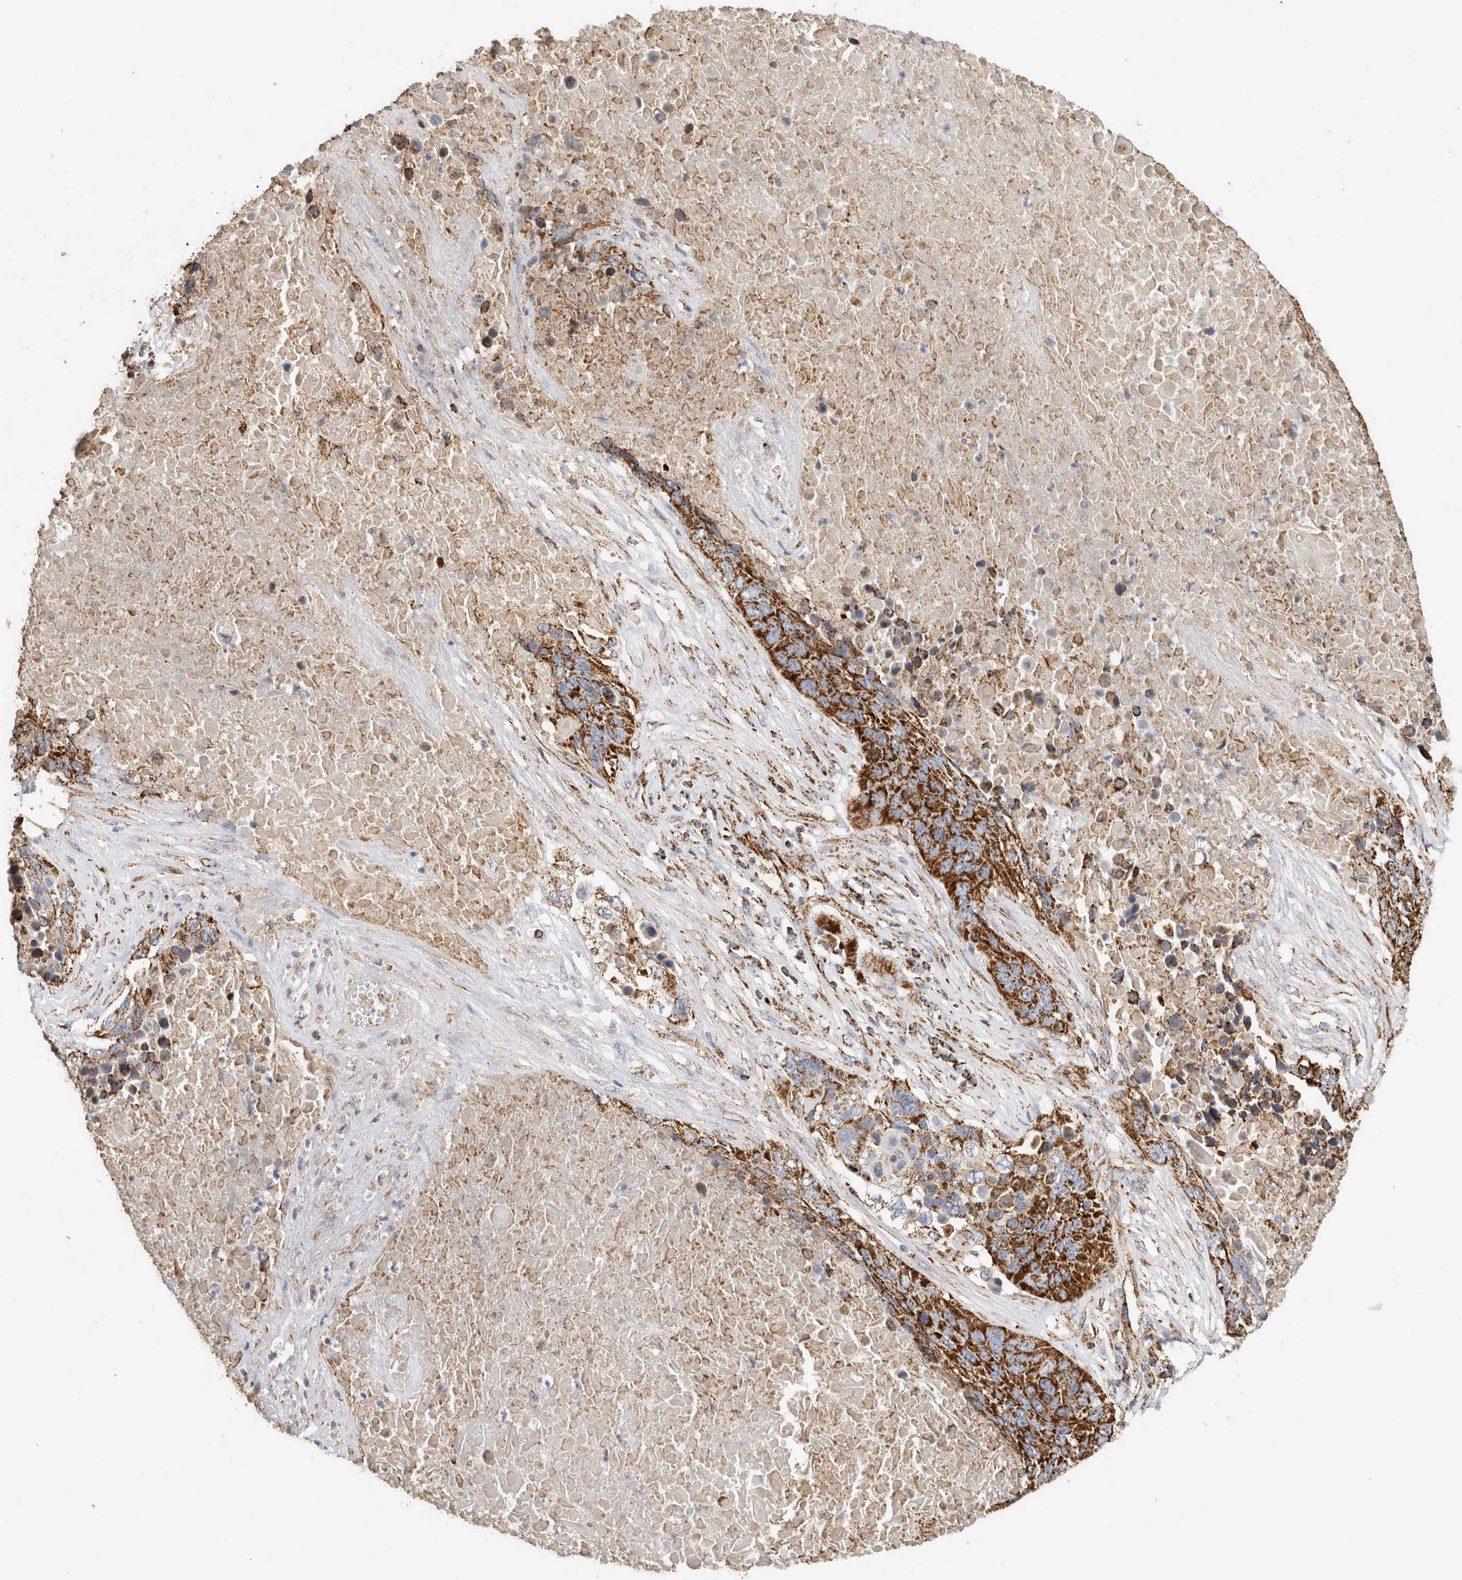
{"staining": {"intensity": "strong", "quantity": ">75%", "location": "cytoplasmic/membranous"}, "tissue": "lung cancer", "cell_type": "Tumor cells", "image_type": "cancer", "snomed": [{"axis": "morphology", "description": "Squamous cell carcinoma, NOS"}, {"axis": "topography", "description": "Lung"}], "caption": "A high-resolution micrograph shows immunohistochemistry staining of lung squamous cell carcinoma, which demonstrates strong cytoplasmic/membranous expression in approximately >75% of tumor cells.", "gene": "C1QBP", "patient": {"sex": "male", "age": 66}}